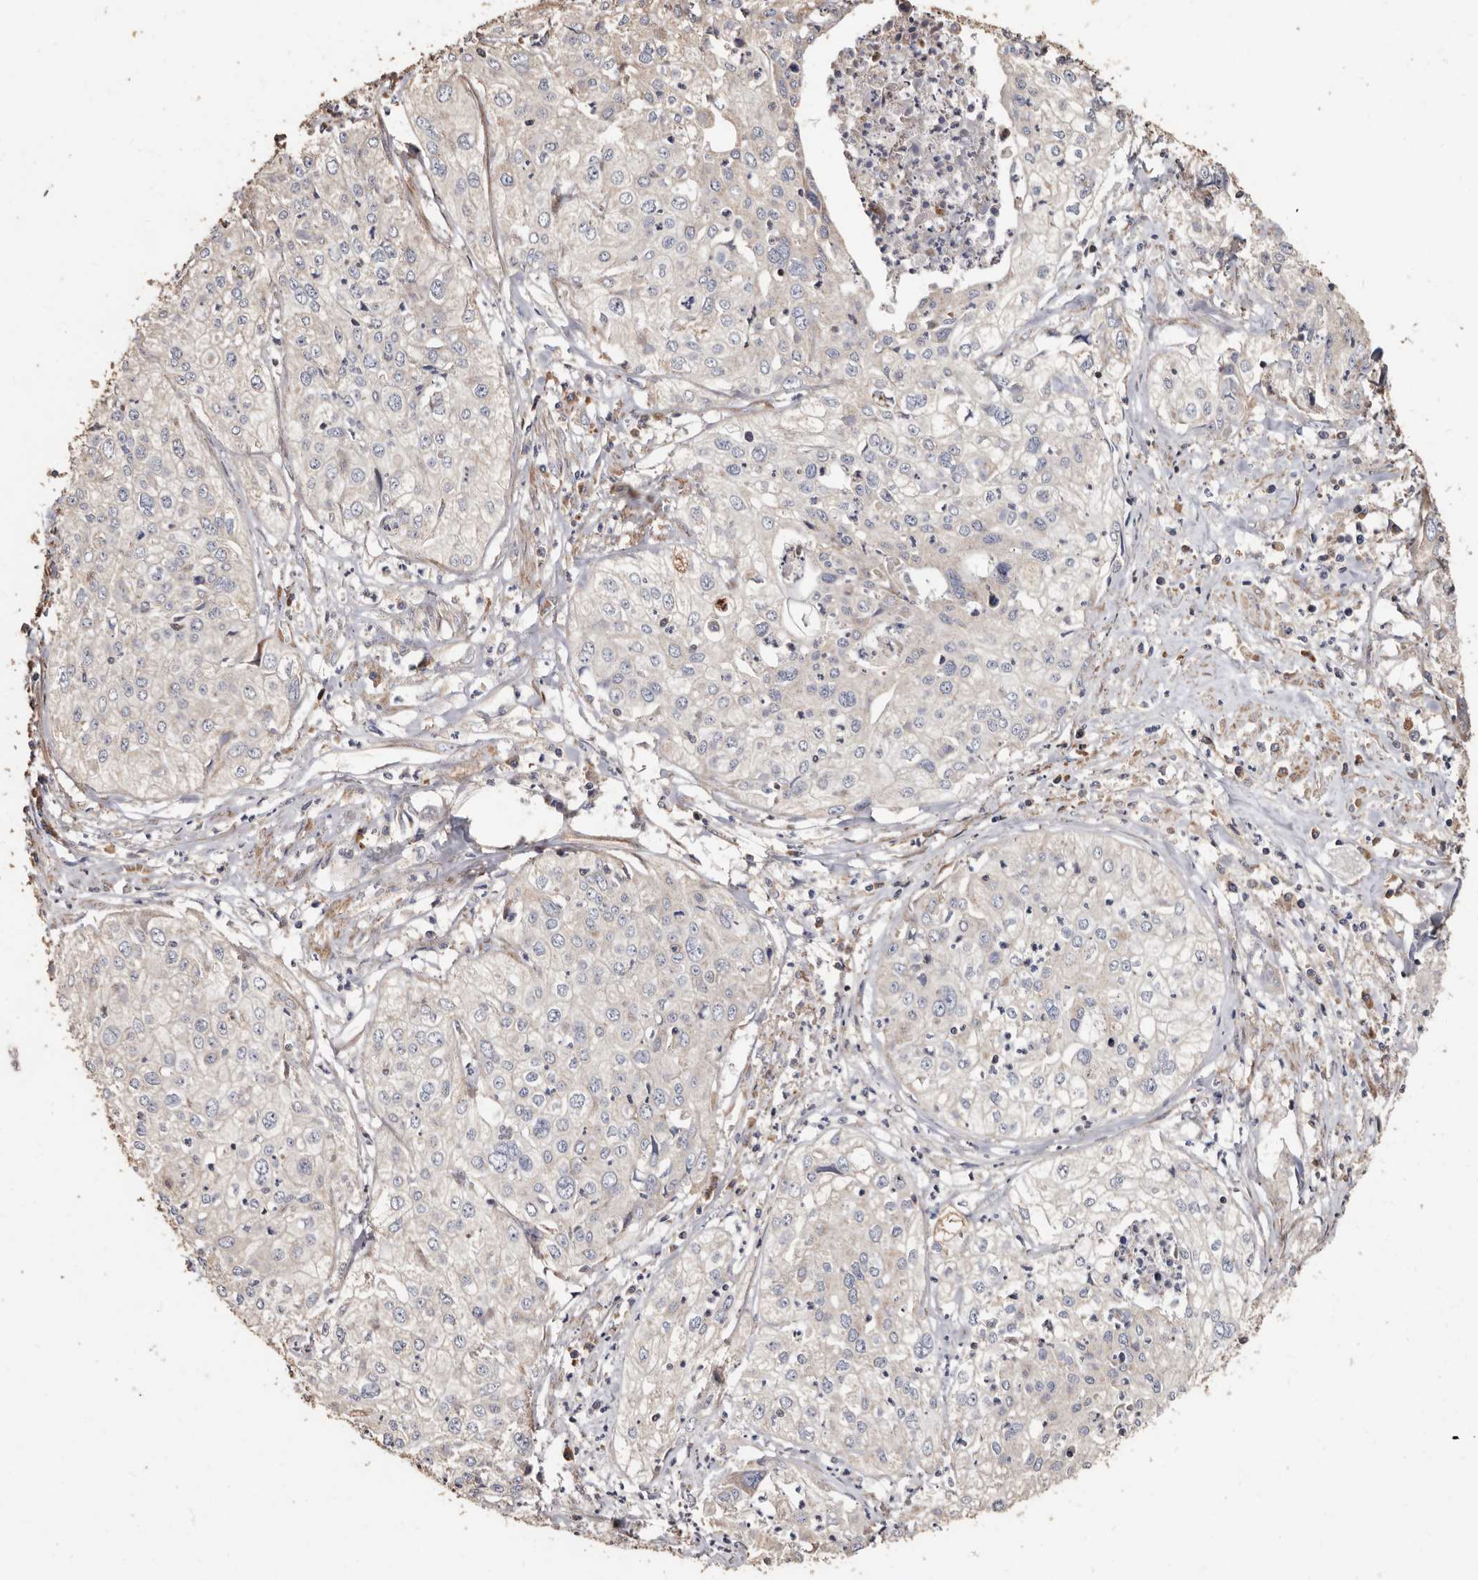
{"staining": {"intensity": "negative", "quantity": "none", "location": "none"}, "tissue": "cervical cancer", "cell_type": "Tumor cells", "image_type": "cancer", "snomed": [{"axis": "morphology", "description": "Squamous cell carcinoma, NOS"}, {"axis": "topography", "description": "Cervix"}], "caption": "A histopathology image of squamous cell carcinoma (cervical) stained for a protein displays no brown staining in tumor cells. (DAB immunohistochemistry (IHC), high magnification).", "gene": "OSGIN2", "patient": {"sex": "female", "age": 31}}